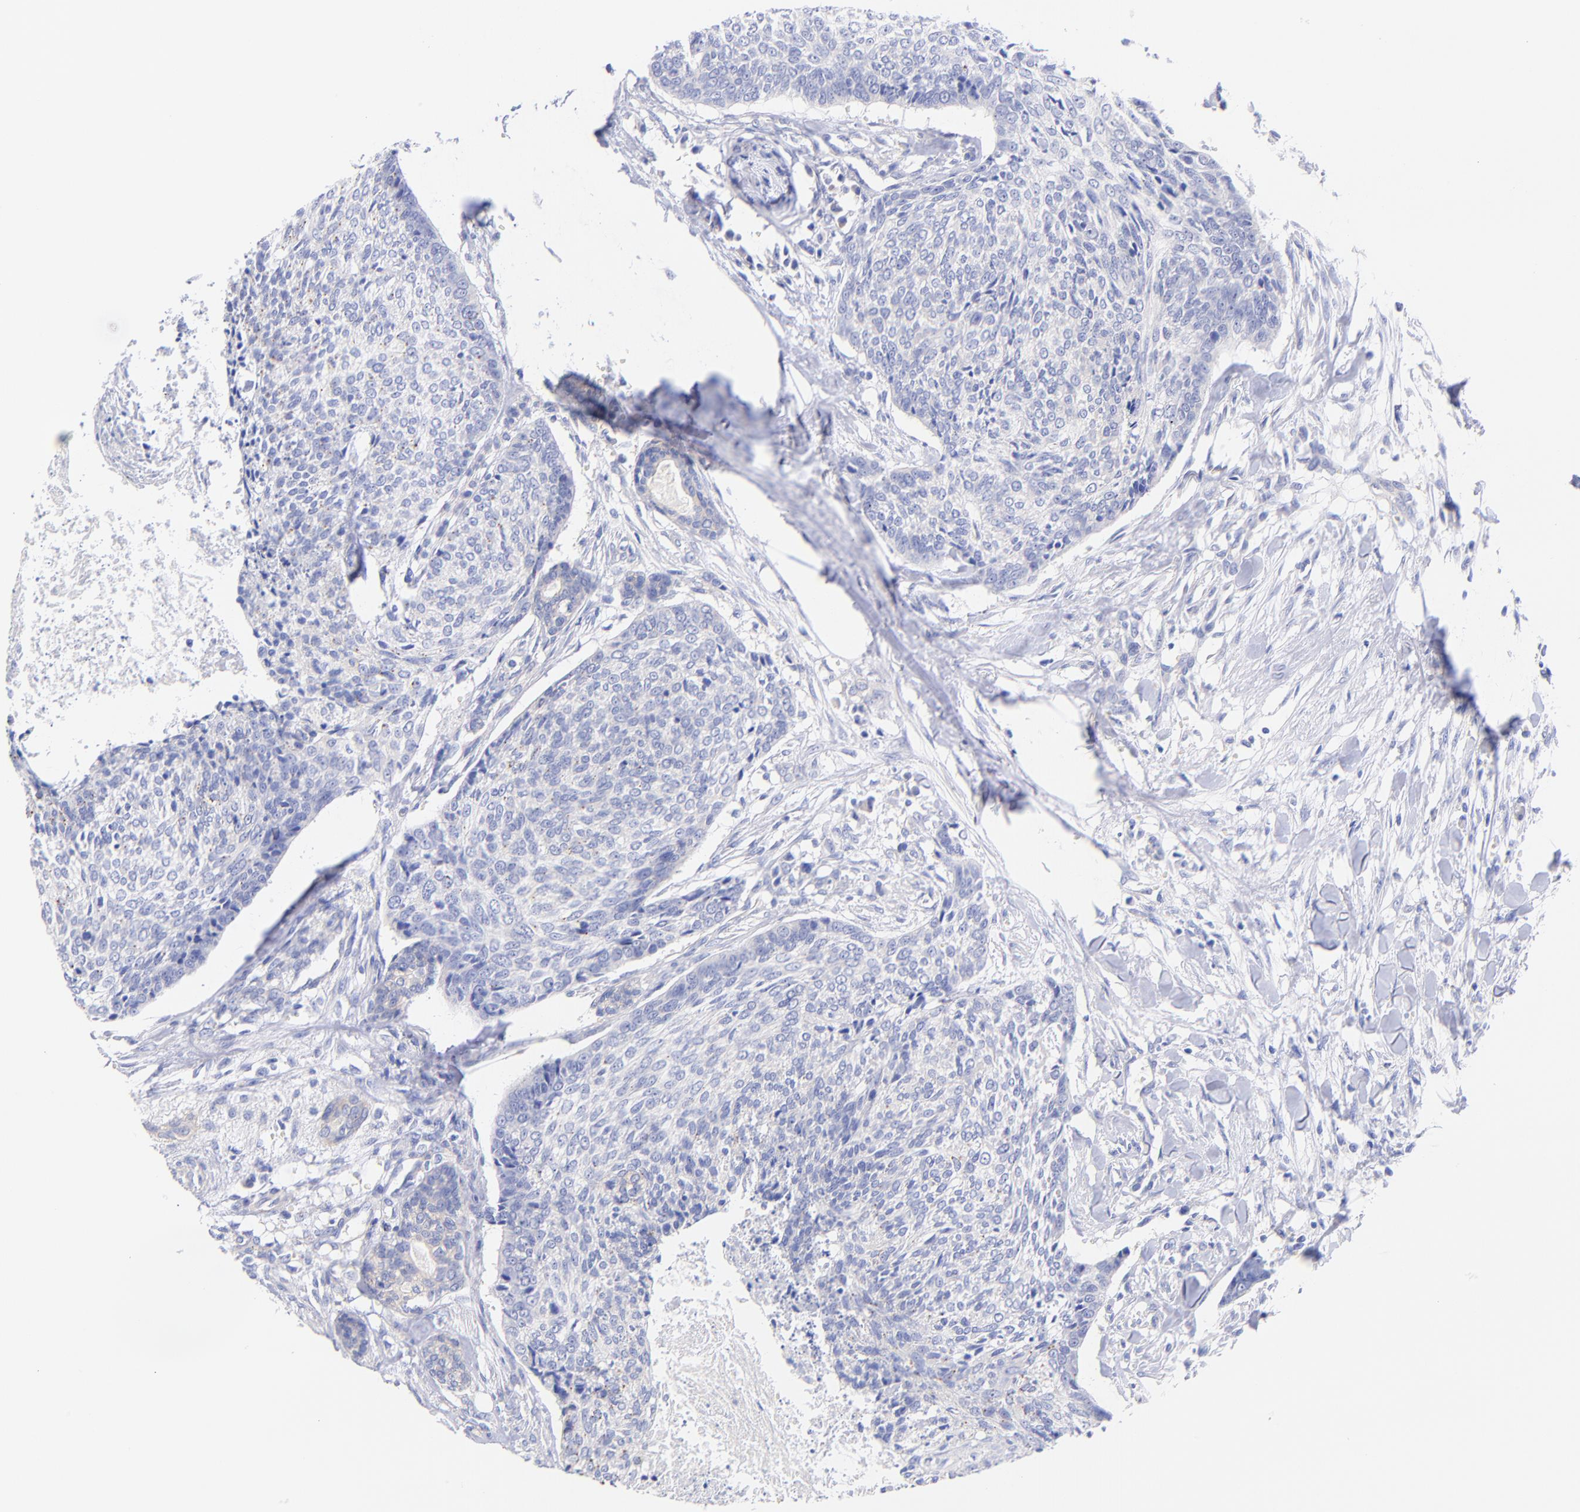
{"staining": {"intensity": "negative", "quantity": "none", "location": "none"}, "tissue": "head and neck cancer", "cell_type": "Tumor cells", "image_type": "cancer", "snomed": [{"axis": "morphology", "description": "Squamous cell carcinoma, NOS"}, {"axis": "topography", "description": "Salivary gland"}, {"axis": "topography", "description": "Head-Neck"}], "caption": "Immunohistochemistry micrograph of human squamous cell carcinoma (head and neck) stained for a protein (brown), which exhibits no expression in tumor cells.", "gene": "GPHN", "patient": {"sex": "male", "age": 70}}